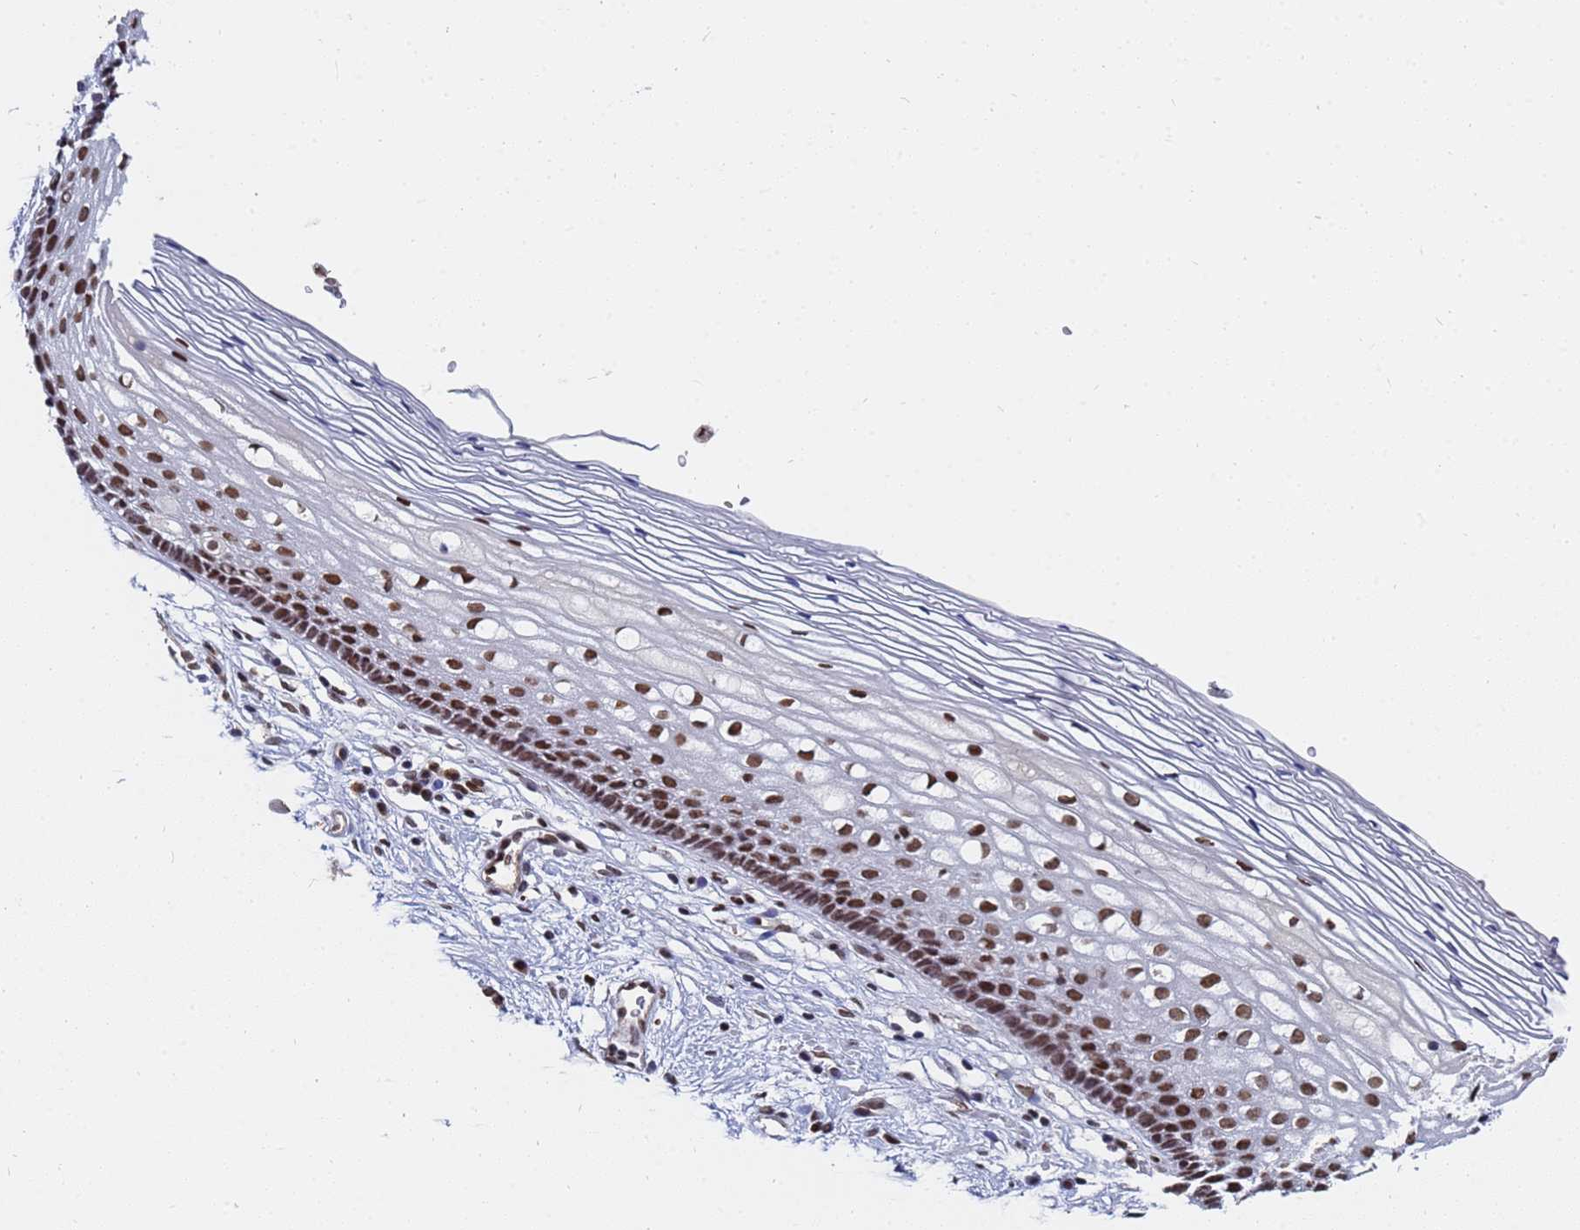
{"staining": {"intensity": "strong", "quantity": ">75%", "location": "nuclear"}, "tissue": "cervix", "cell_type": "Glandular cells", "image_type": "normal", "snomed": [{"axis": "morphology", "description": "Normal tissue, NOS"}, {"axis": "topography", "description": "Cervix"}], "caption": "Immunohistochemistry (DAB (3,3'-diaminobenzidine)) staining of benign cervix exhibits strong nuclear protein staining in approximately >75% of glandular cells. (Brightfield microscopy of DAB IHC at high magnification).", "gene": "RAVER2", "patient": {"sex": "female", "age": 27}}